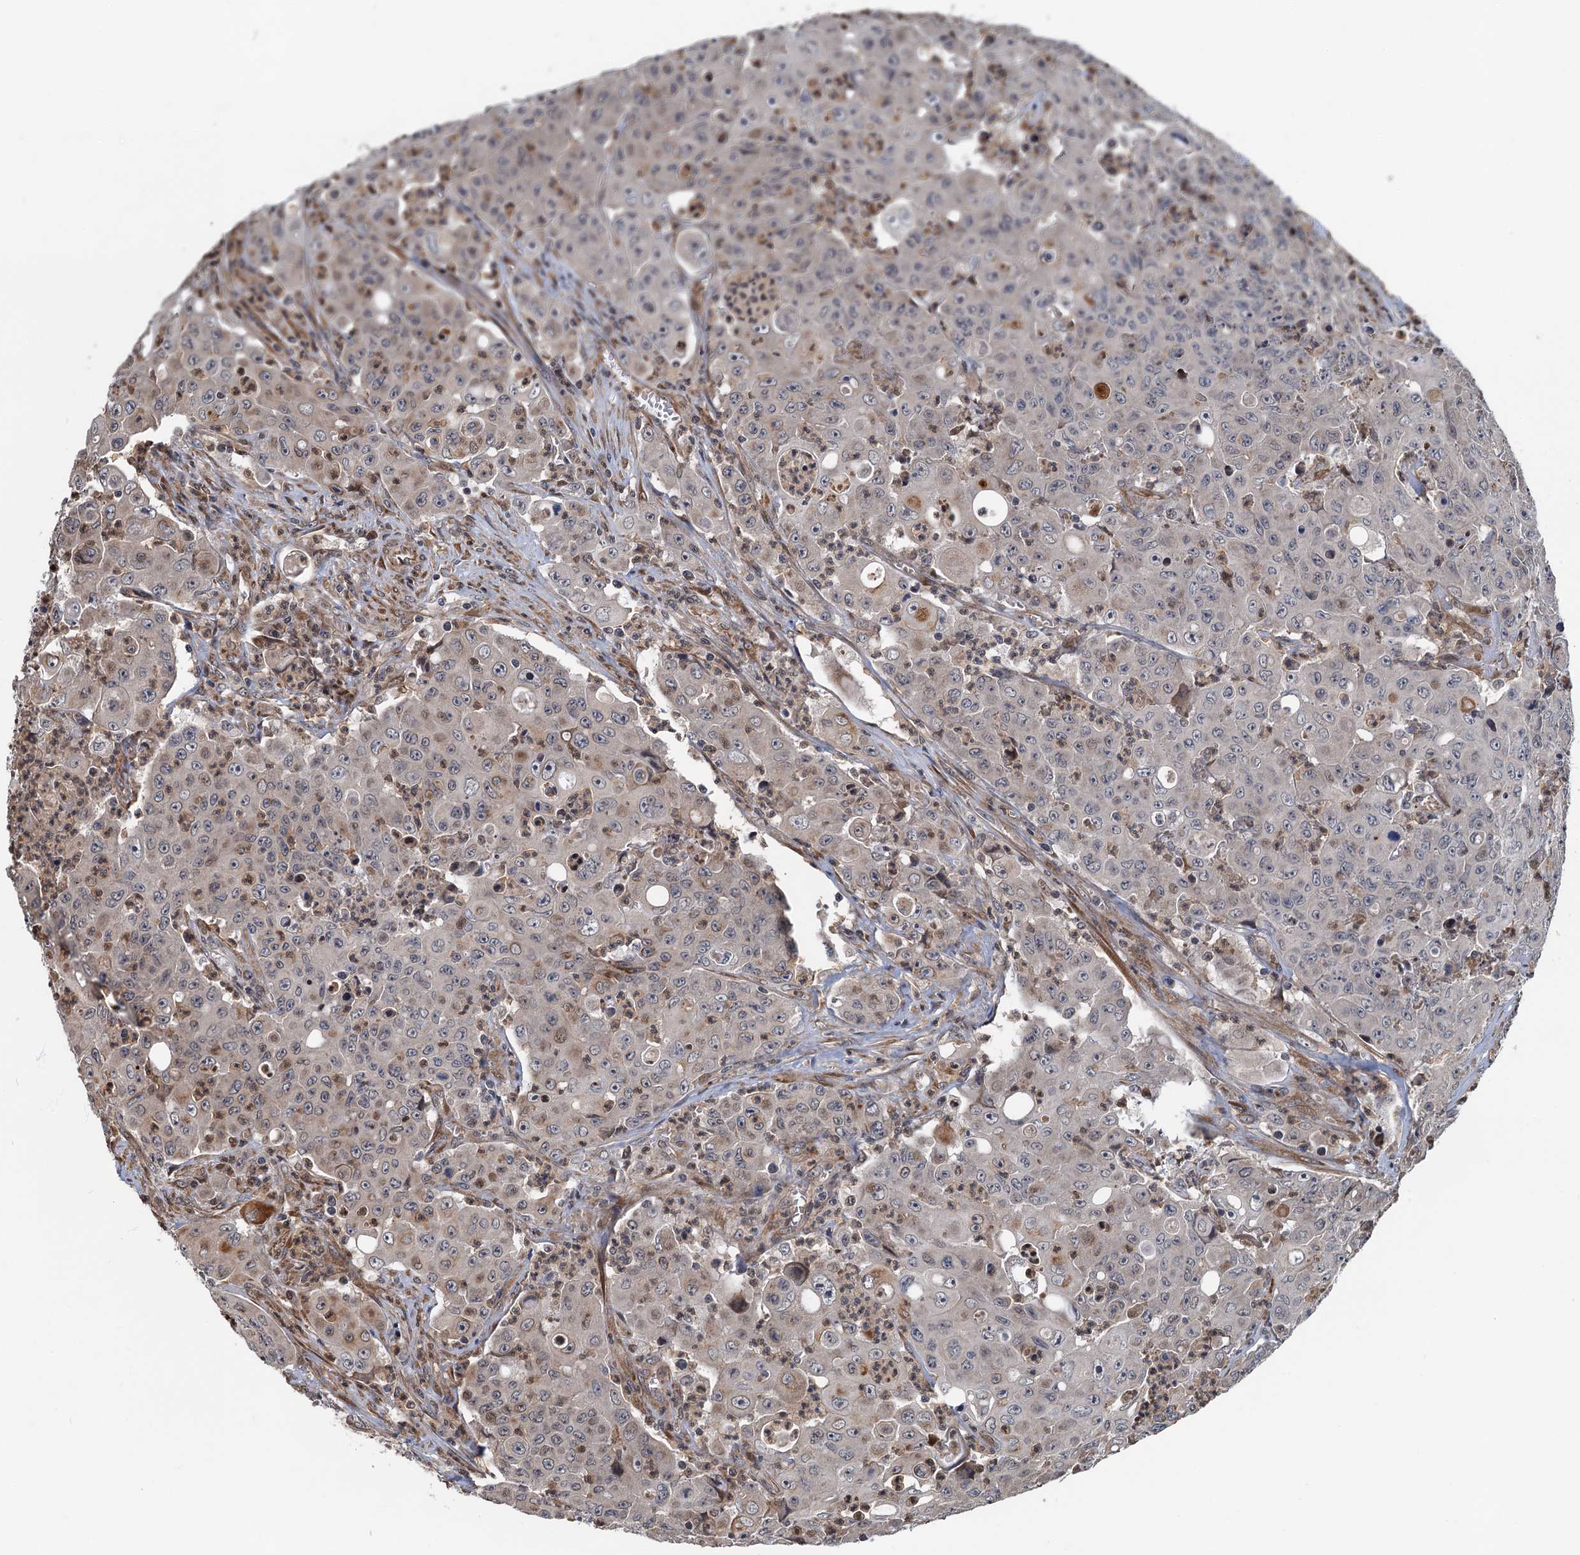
{"staining": {"intensity": "weak", "quantity": "<25%", "location": "cytoplasmic/membranous"}, "tissue": "colorectal cancer", "cell_type": "Tumor cells", "image_type": "cancer", "snomed": [{"axis": "morphology", "description": "Adenocarcinoma, NOS"}, {"axis": "topography", "description": "Colon"}], "caption": "Tumor cells show no significant staining in colorectal cancer (adenocarcinoma). The staining was performed using DAB (3,3'-diaminobenzidine) to visualize the protein expression in brown, while the nuclei were stained in blue with hematoxylin (Magnification: 20x).", "gene": "WHAMM", "patient": {"sex": "male", "age": 51}}